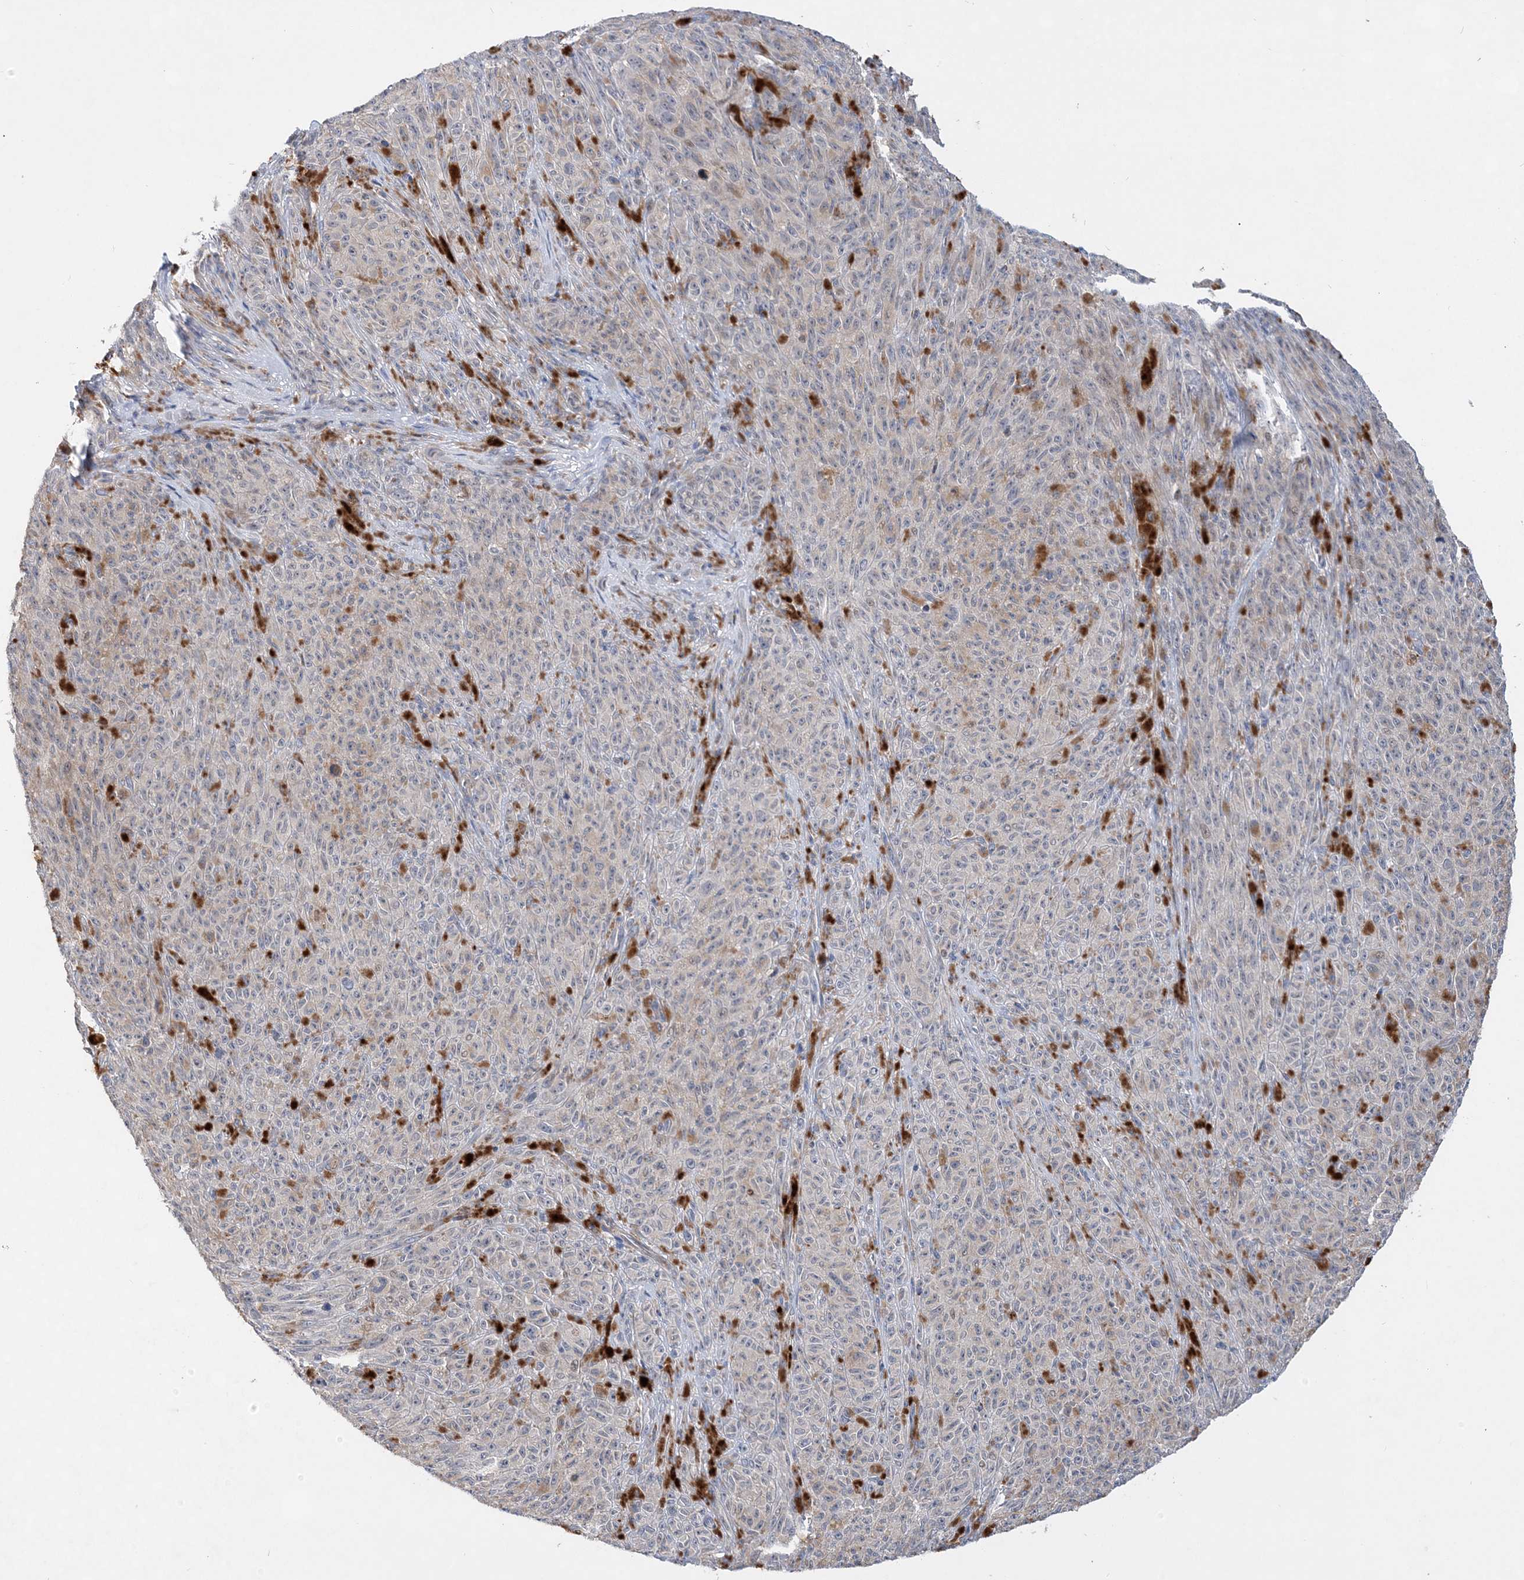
{"staining": {"intensity": "negative", "quantity": "none", "location": "none"}, "tissue": "melanoma", "cell_type": "Tumor cells", "image_type": "cancer", "snomed": [{"axis": "morphology", "description": "Malignant melanoma, NOS"}, {"axis": "topography", "description": "Skin"}], "caption": "DAB (3,3'-diaminobenzidine) immunohistochemical staining of human malignant melanoma exhibits no significant staining in tumor cells. (DAB (3,3'-diaminobenzidine) immunohistochemistry, high magnification).", "gene": "TRAPPC13", "patient": {"sex": "female", "age": 82}}